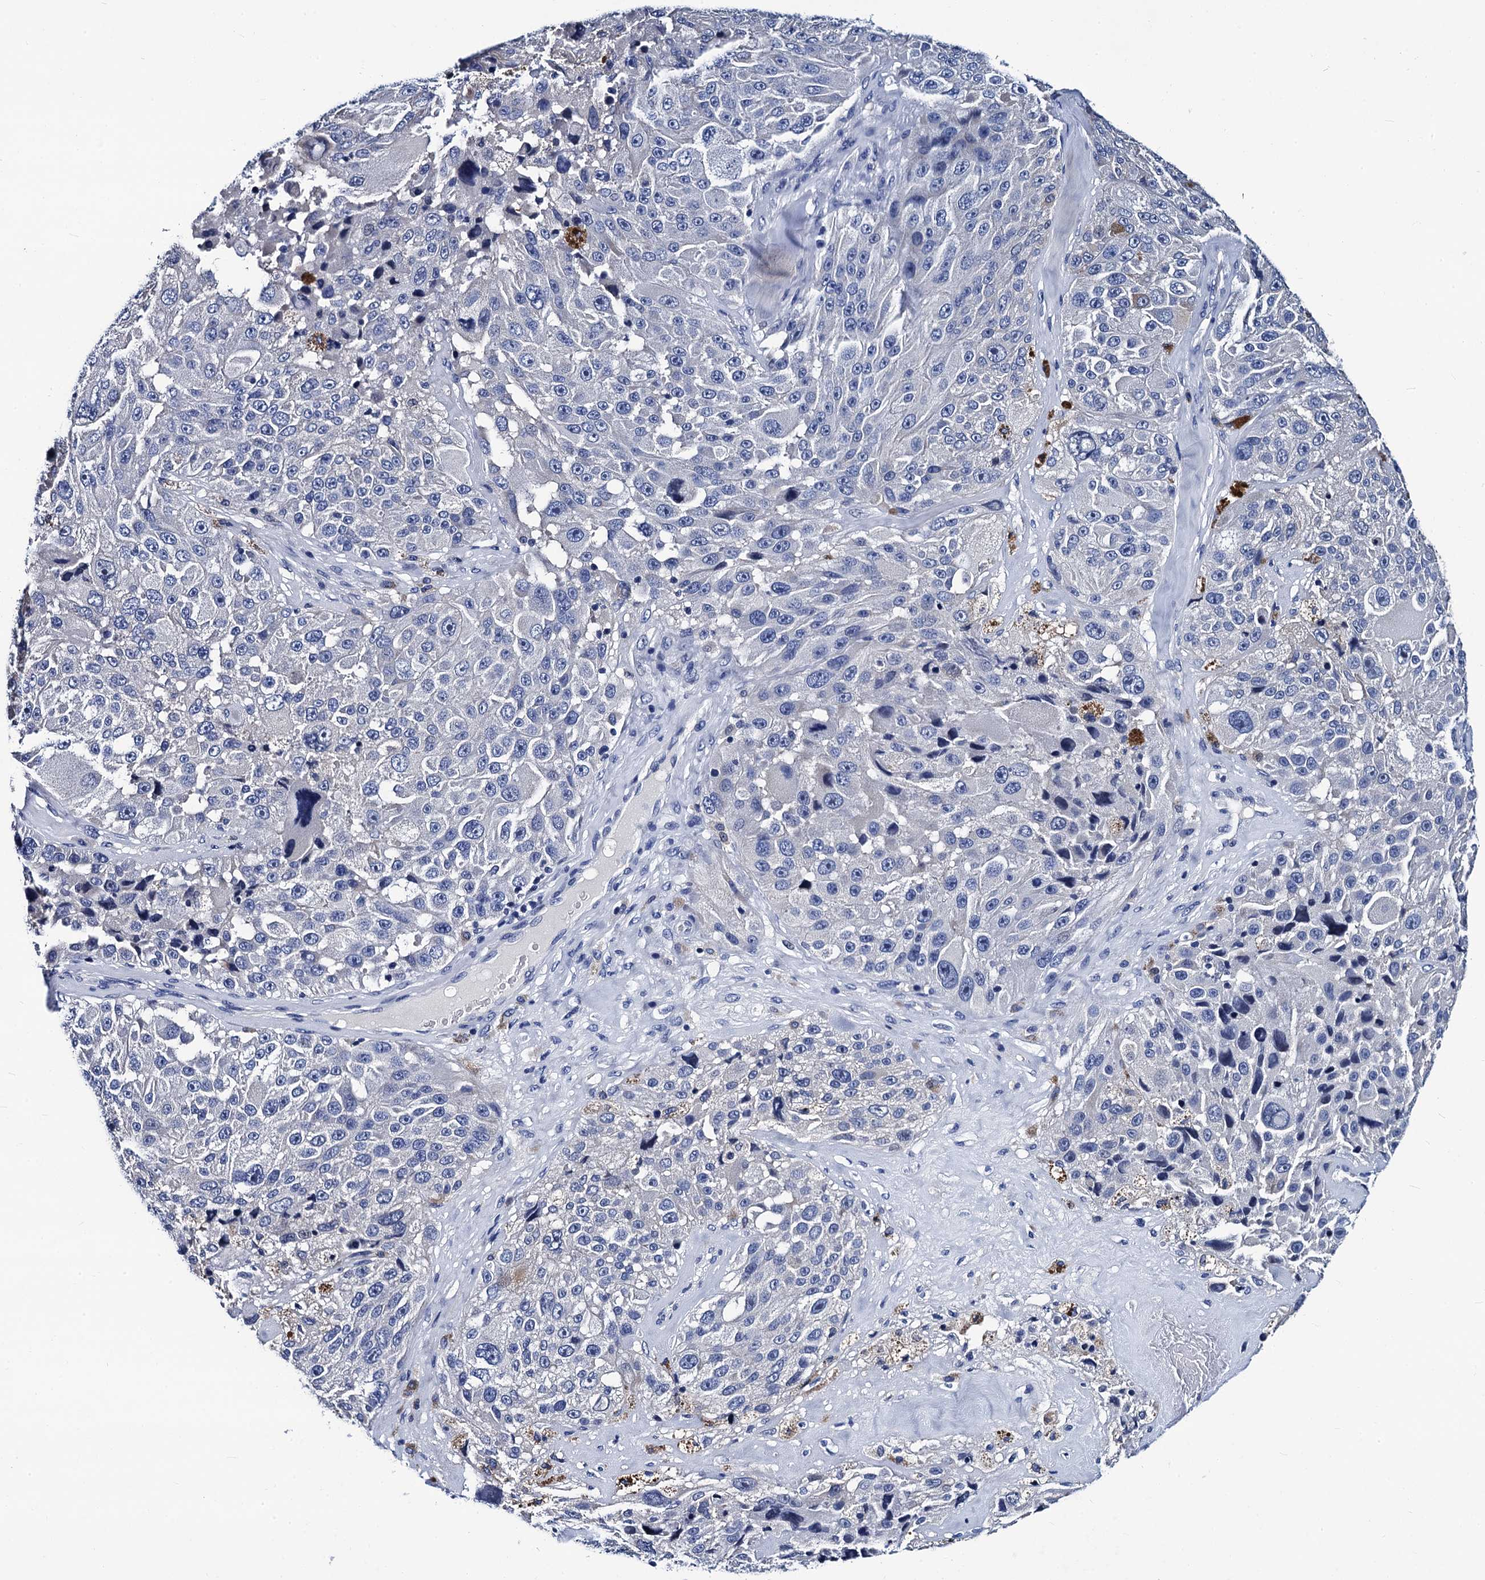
{"staining": {"intensity": "negative", "quantity": "none", "location": "none"}, "tissue": "melanoma", "cell_type": "Tumor cells", "image_type": "cancer", "snomed": [{"axis": "morphology", "description": "Malignant melanoma, Metastatic site"}, {"axis": "topography", "description": "Lymph node"}], "caption": "A micrograph of human melanoma is negative for staining in tumor cells. (Immunohistochemistry, brightfield microscopy, high magnification).", "gene": "LRRC30", "patient": {"sex": "male", "age": 62}}